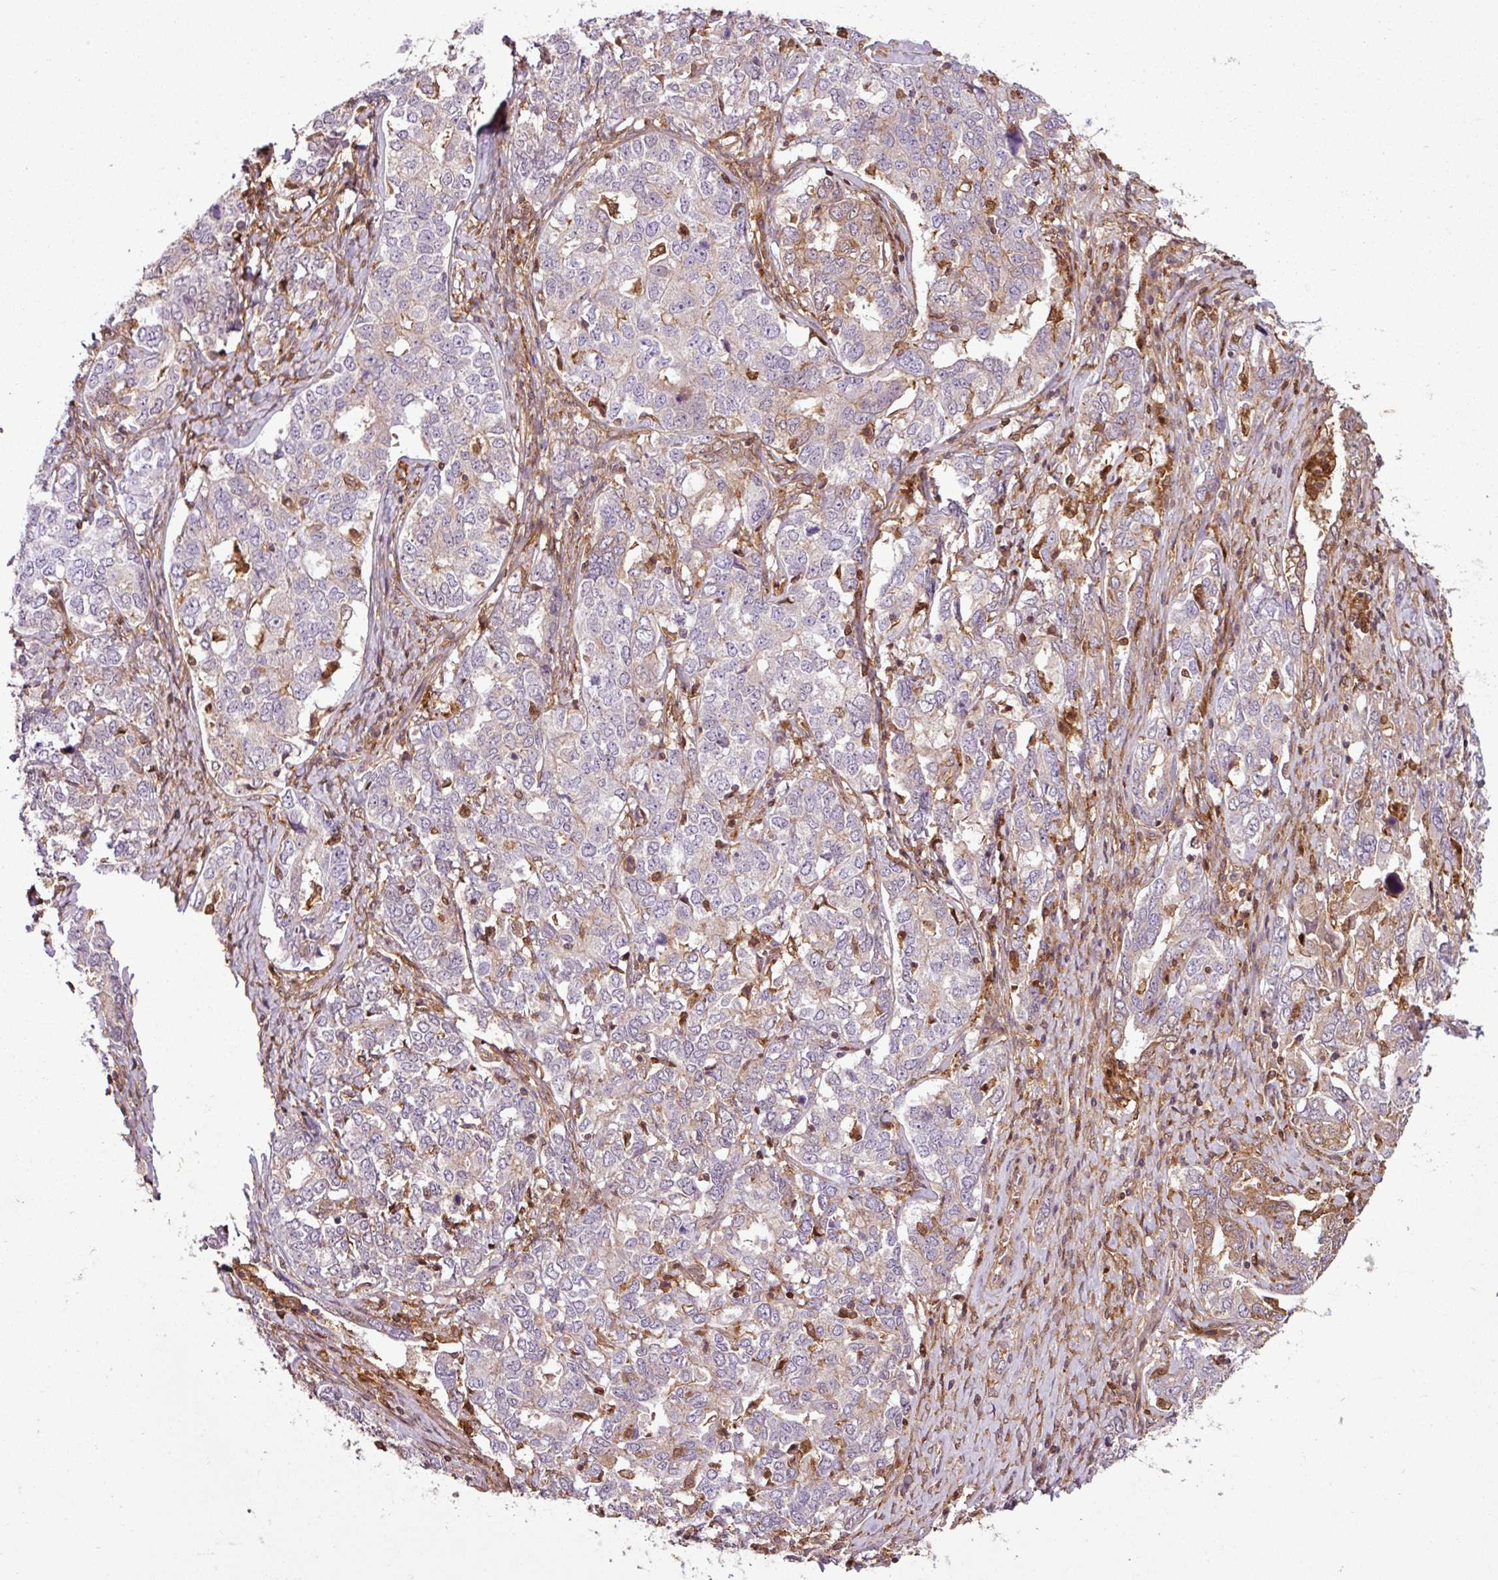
{"staining": {"intensity": "moderate", "quantity": "<25%", "location": "cytoplasmic/membranous"}, "tissue": "ovarian cancer", "cell_type": "Tumor cells", "image_type": "cancer", "snomed": [{"axis": "morphology", "description": "Carcinoma, endometroid"}, {"axis": "topography", "description": "Ovary"}], "caption": "A high-resolution photomicrograph shows IHC staining of ovarian cancer (endometroid carcinoma), which demonstrates moderate cytoplasmic/membranous staining in about <25% of tumor cells.", "gene": "SH3BGRL", "patient": {"sex": "female", "age": 62}}